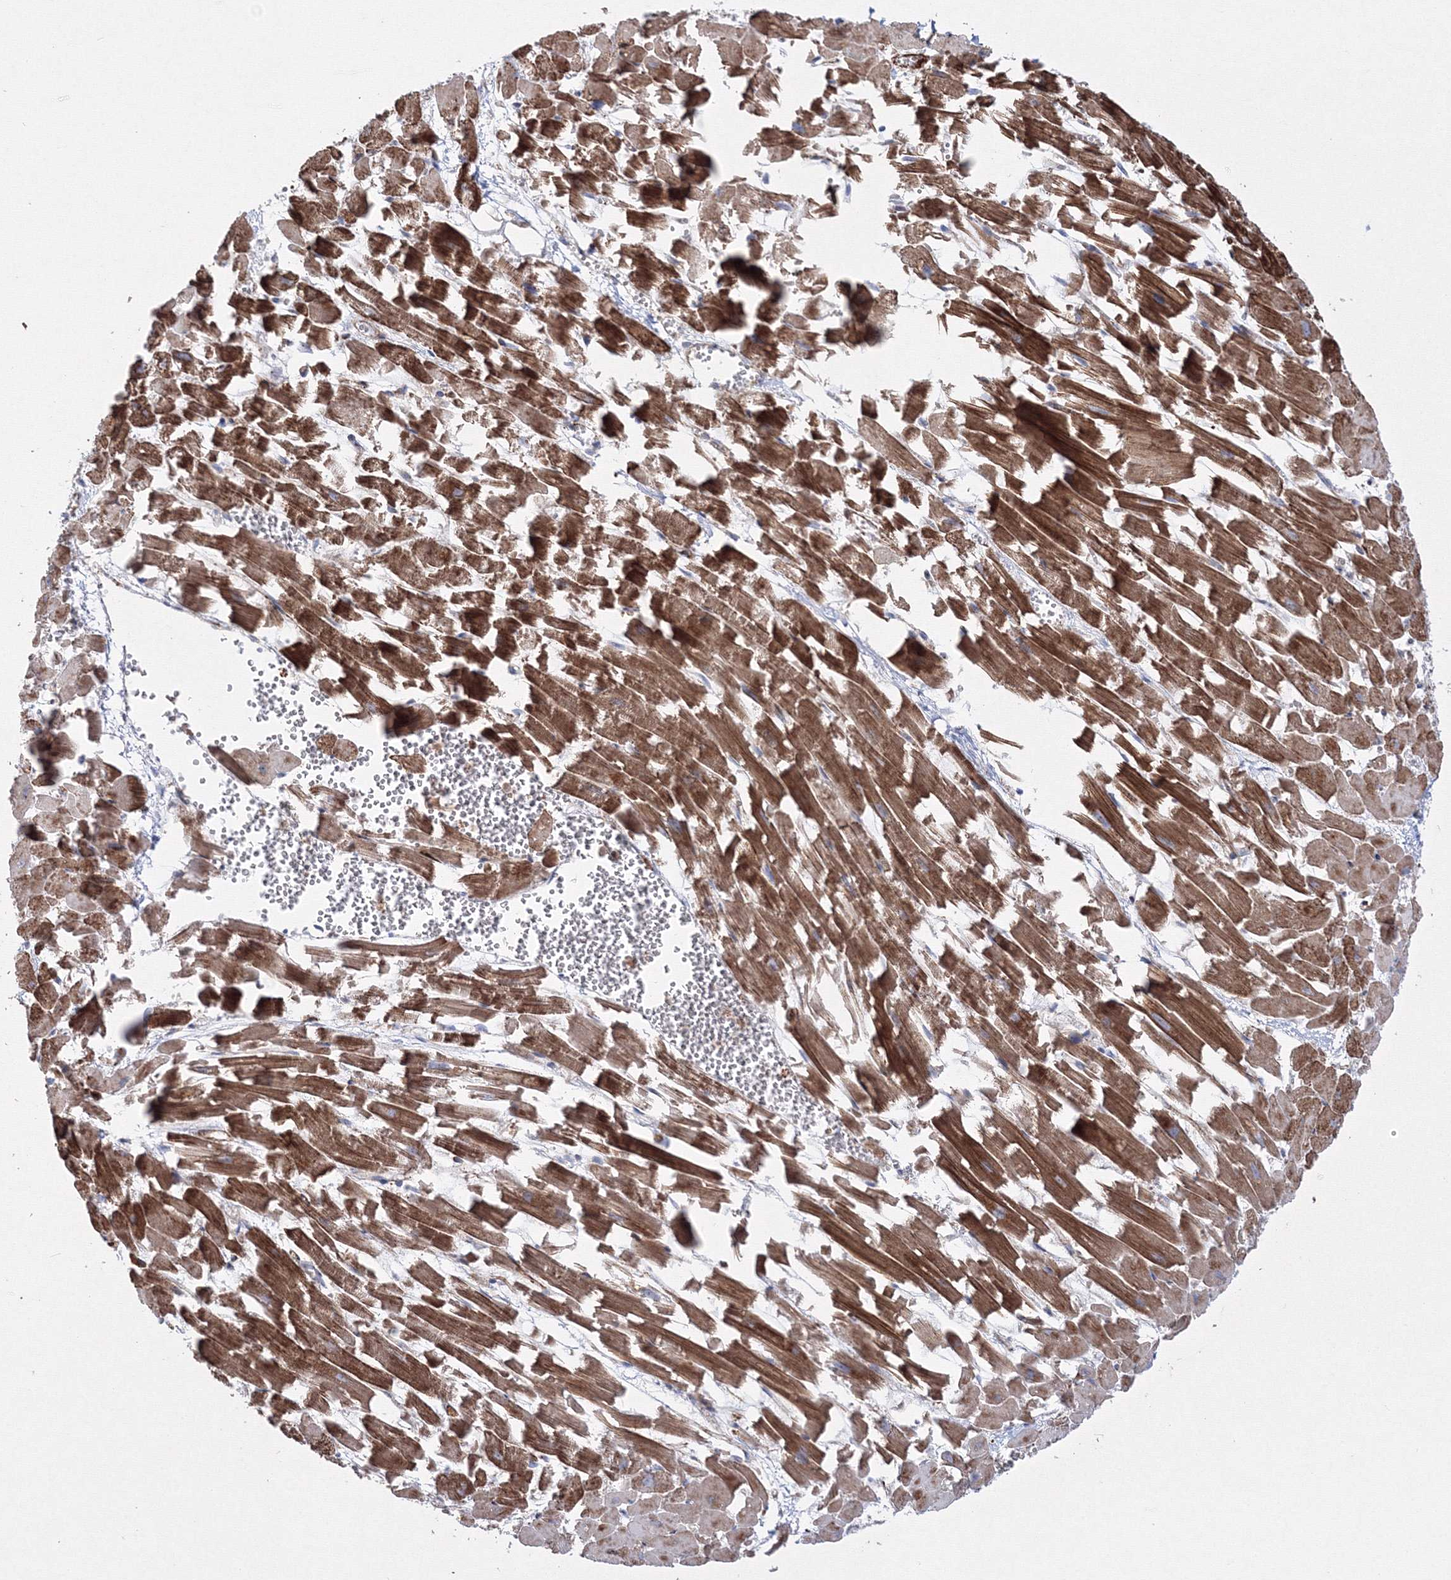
{"staining": {"intensity": "strong", "quantity": ">75%", "location": "cytoplasmic/membranous"}, "tissue": "heart muscle", "cell_type": "Cardiomyocytes", "image_type": "normal", "snomed": [{"axis": "morphology", "description": "Normal tissue, NOS"}, {"axis": "topography", "description": "Heart"}], "caption": "Strong cytoplasmic/membranous expression is seen in approximately >75% of cardiomyocytes in benign heart muscle. Nuclei are stained in blue.", "gene": "GPR82", "patient": {"sex": "female", "age": 64}}